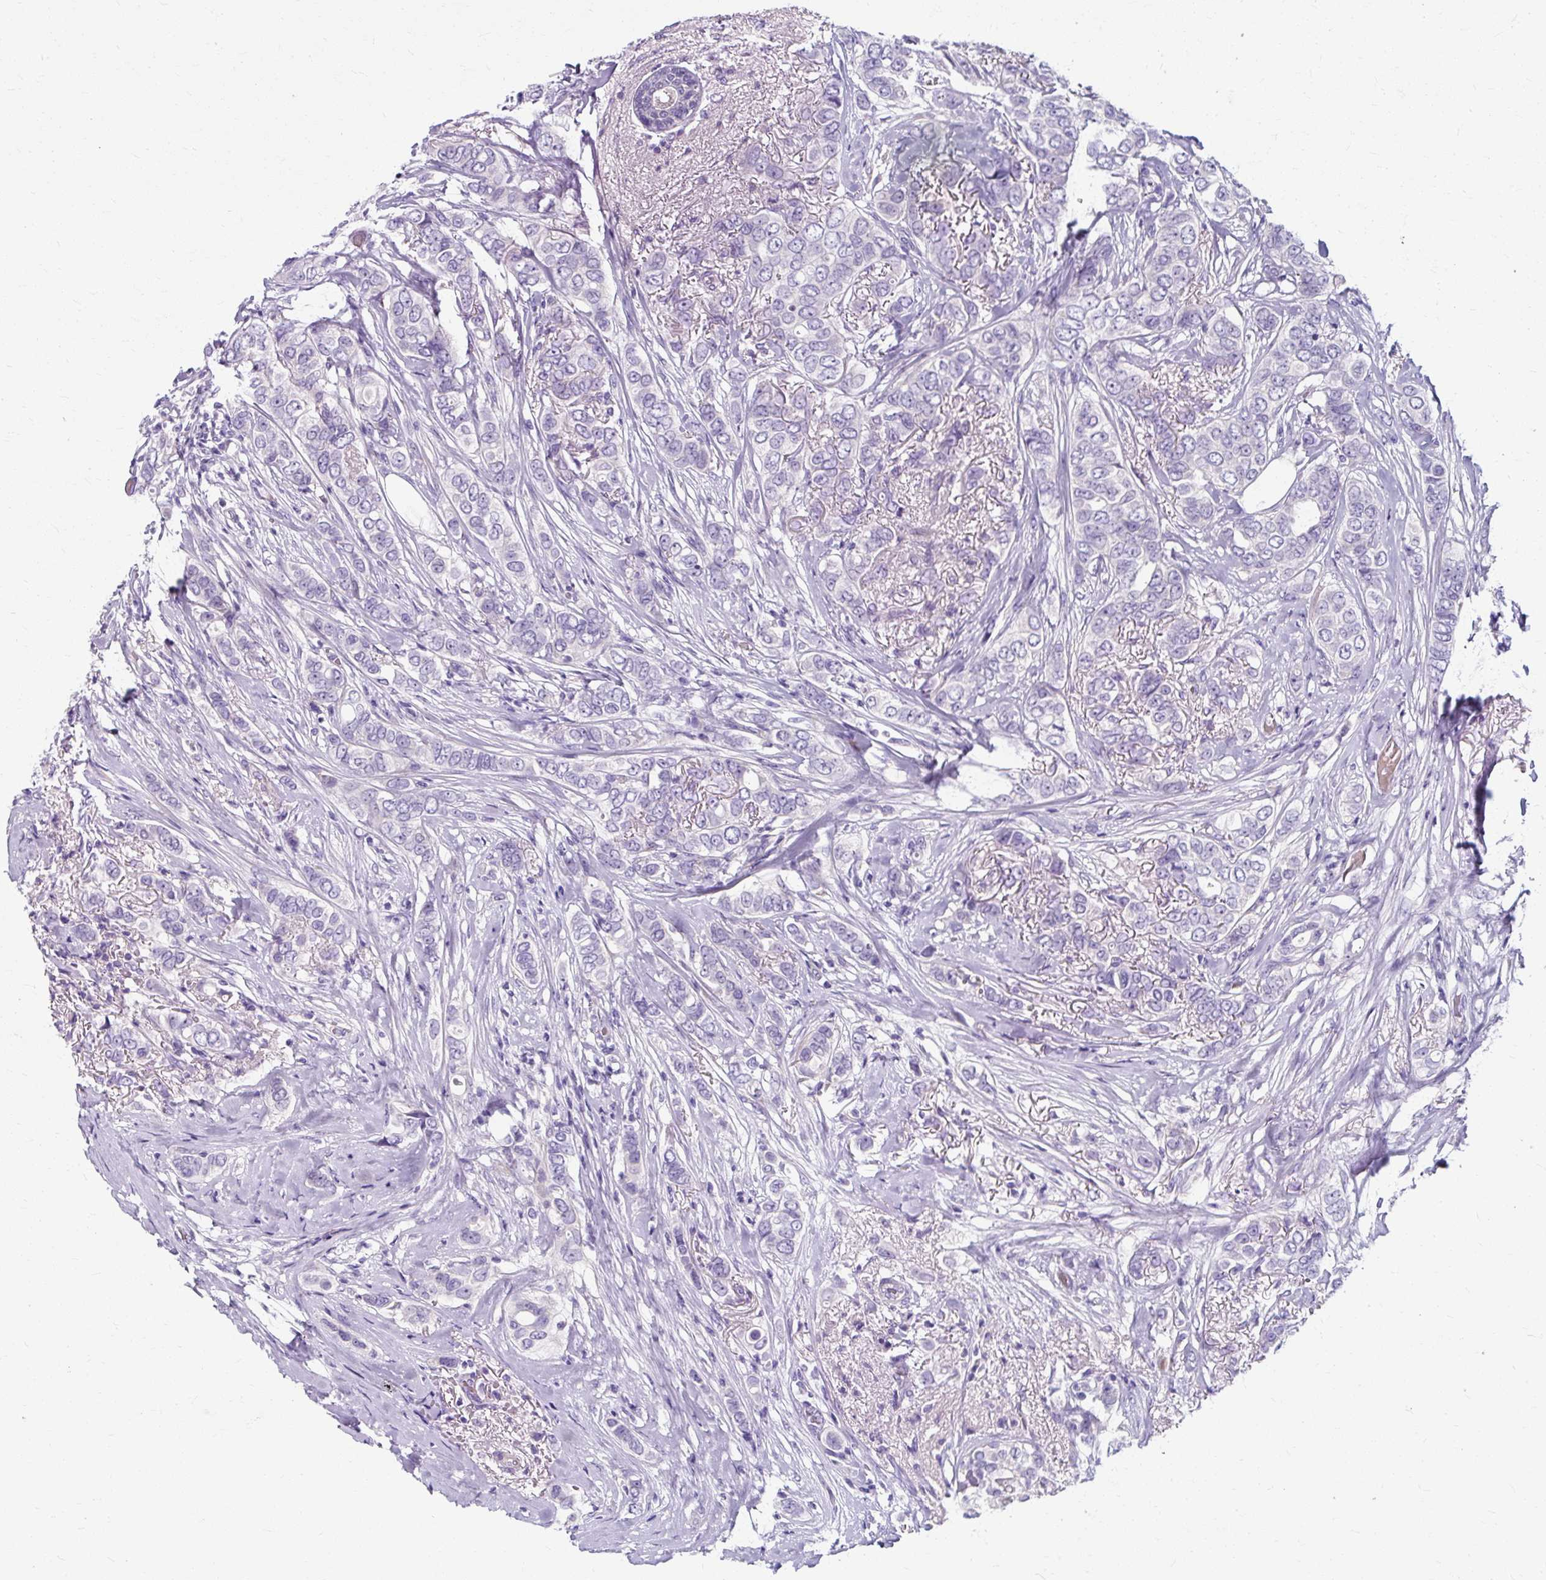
{"staining": {"intensity": "negative", "quantity": "none", "location": "none"}, "tissue": "breast cancer", "cell_type": "Tumor cells", "image_type": "cancer", "snomed": [{"axis": "morphology", "description": "Lobular carcinoma"}, {"axis": "topography", "description": "Breast"}], "caption": "Immunohistochemical staining of human breast cancer (lobular carcinoma) exhibits no significant staining in tumor cells.", "gene": "ZNF555", "patient": {"sex": "female", "age": 51}}